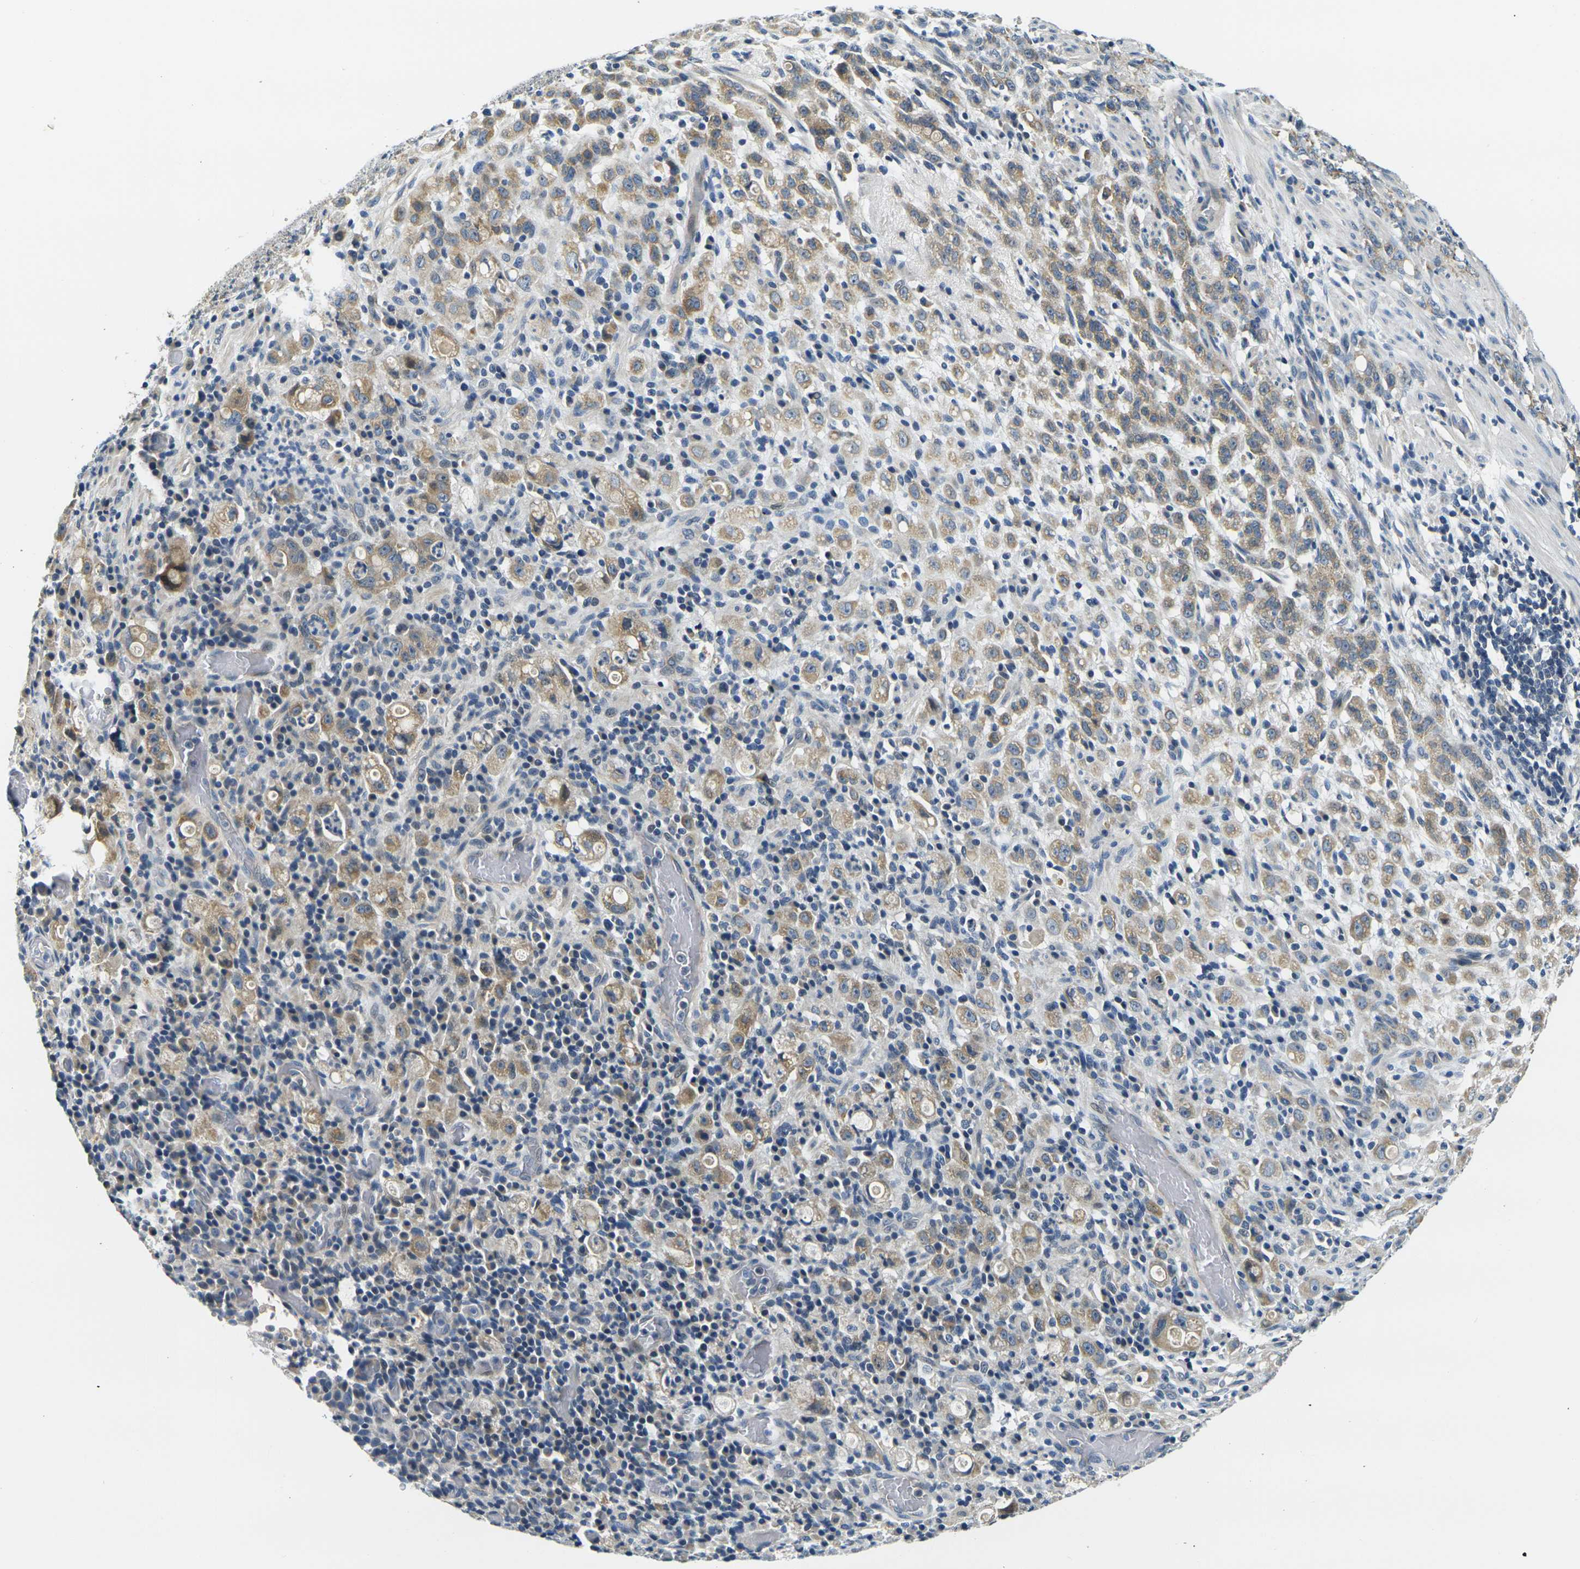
{"staining": {"intensity": "weak", "quantity": ">75%", "location": "cytoplasmic/membranous"}, "tissue": "stomach cancer", "cell_type": "Tumor cells", "image_type": "cancer", "snomed": [{"axis": "morphology", "description": "Adenocarcinoma, NOS"}, {"axis": "topography", "description": "Stomach, lower"}], "caption": "High-magnification brightfield microscopy of adenocarcinoma (stomach) stained with DAB (brown) and counterstained with hematoxylin (blue). tumor cells exhibit weak cytoplasmic/membranous staining is identified in approximately>75% of cells.", "gene": "SHISAL2B", "patient": {"sex": "male", "age": 88}}